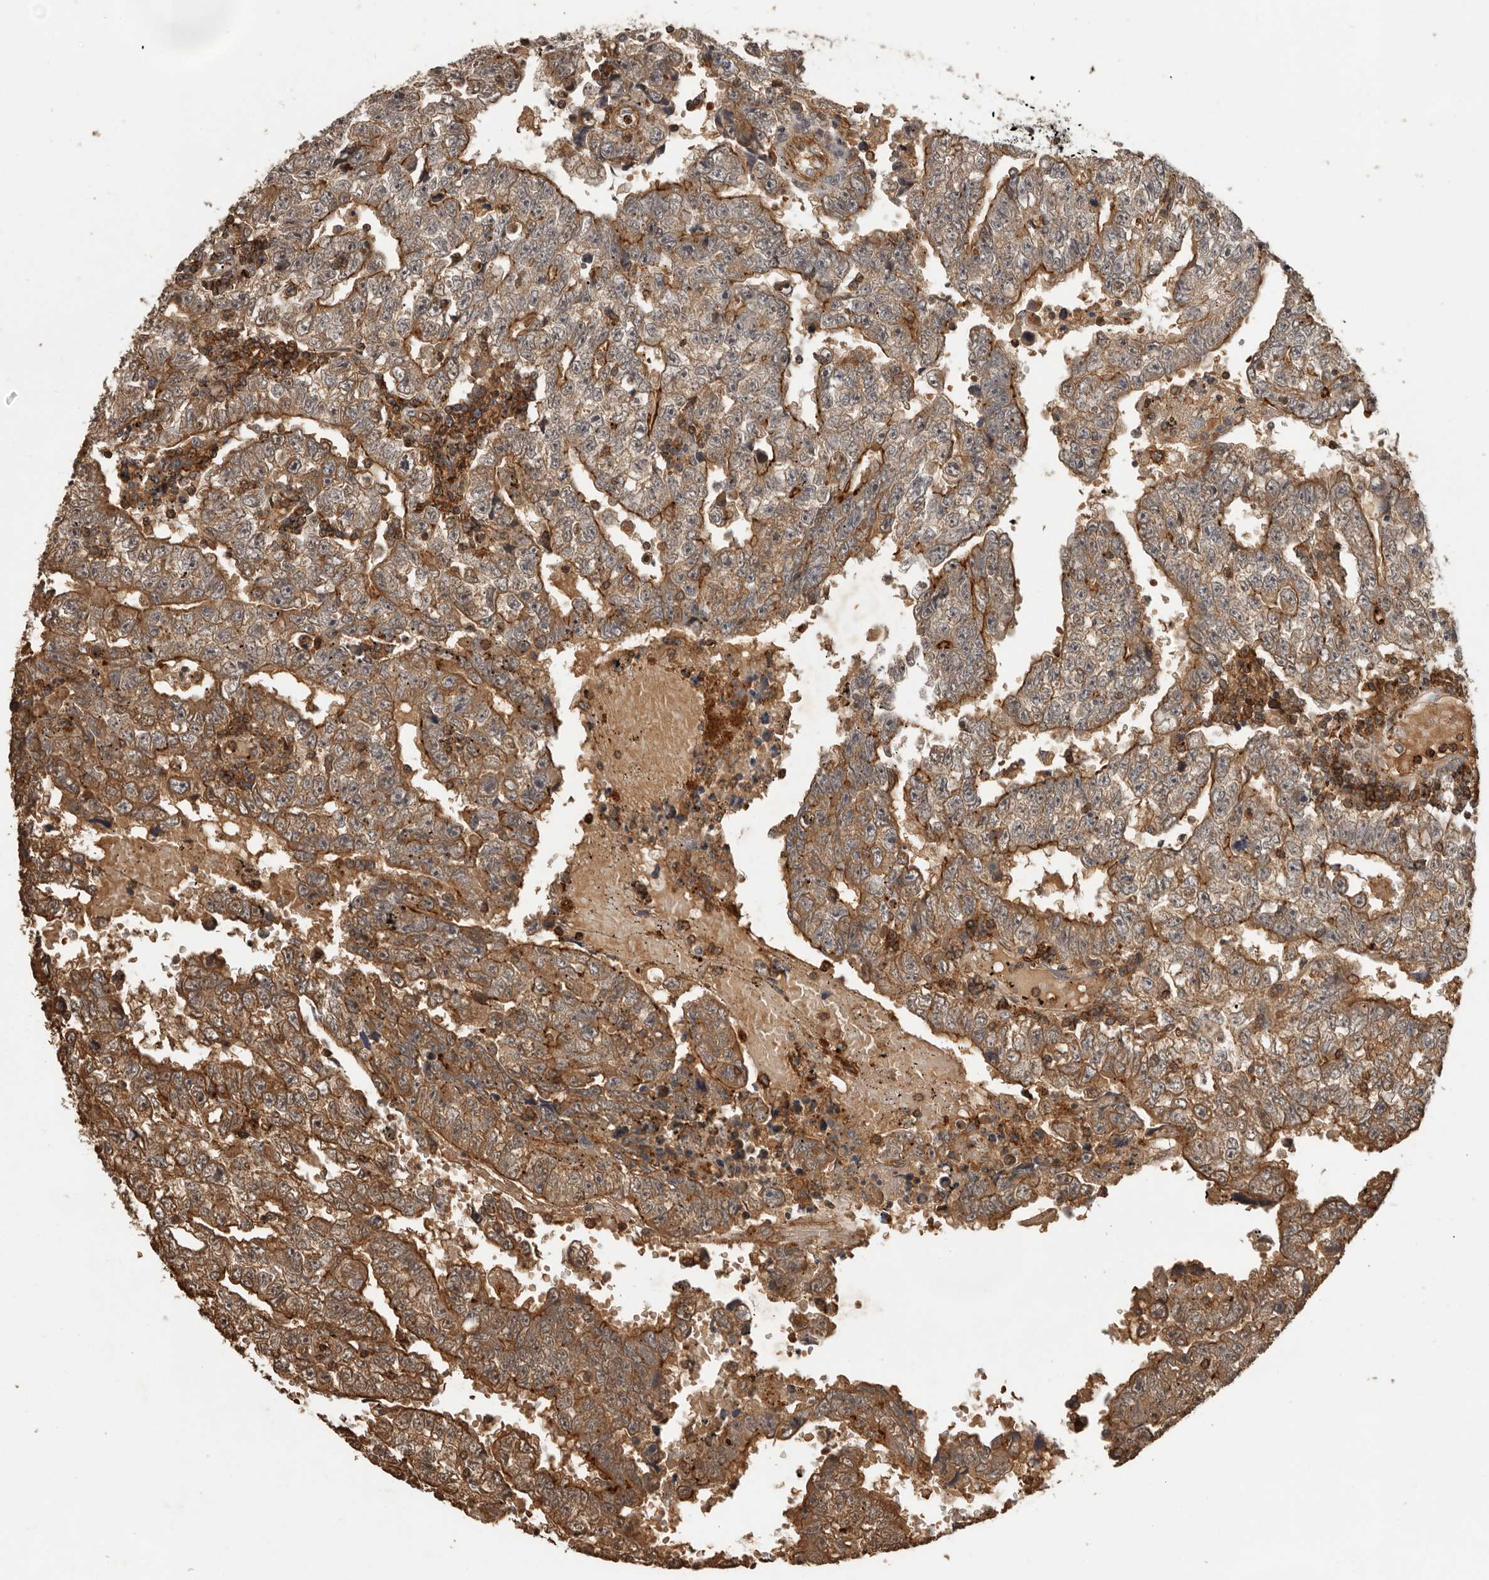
{"staining": {"intensity": "strong", "quantity": ">75%", "location": "cytoplasmic/membranous"}, "tissue": "testis cancer", "cell_type": "Tumor cells", "image_type": "cancer", "snomed": [{"axis": "morphology", "description": "Carcinoma, Embryonal, NOS"}, {"axis": "topography", "description": "Testis"}], "caption": "Protein staining of testis cancer tissue exhibits strong cytoplasmic/membranous expression in about >75% of tumor cells. Using DAB (brown) and hematoxylin (blue) stains, captured at high magnification using brightfield microscopy.", "gene": "RNF157", "patient": {"sex": "male", "age": 25}}